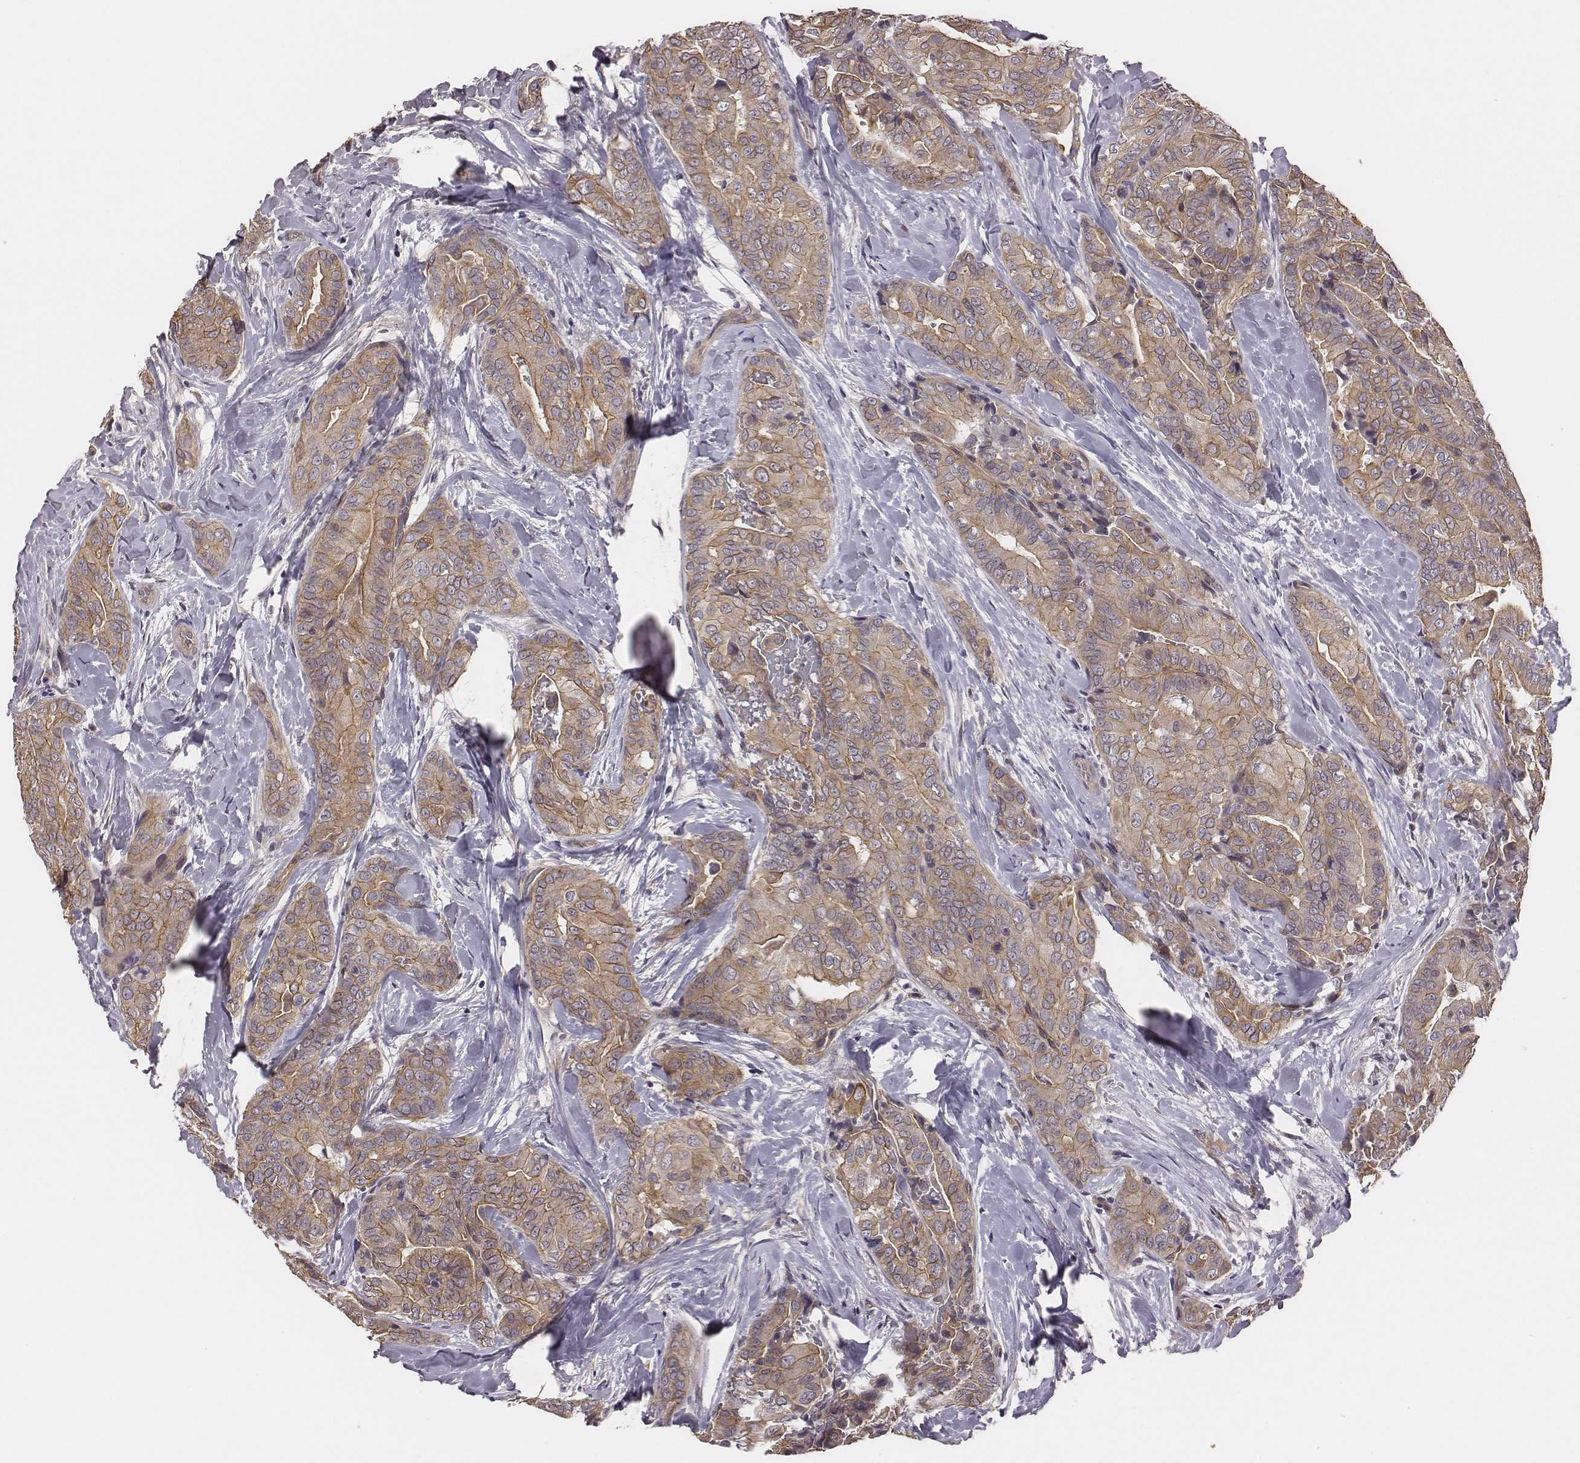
{"staining": {"intensity": "moderate", "quantity": "25%-75%", "location": "cytoplasmic/membranous"}, "tissue": "thyroid cancer", "cell_type": "Tumor cells", "image_type": "cancer", "snomed": [{"axis": "morphology", "description": "Papillary adenocarcinoma, NOS"}, {"axis": "topography", "description": "Thyroid gland"}], "caption": "The micrograph exhibits staining of thyroid cancer, revealing moderate cytoplasmic/membranous protein staining (brown color) within tumor cells.", "gene": "SCARF1", "patient": {"sex": "male", "age": 61}}